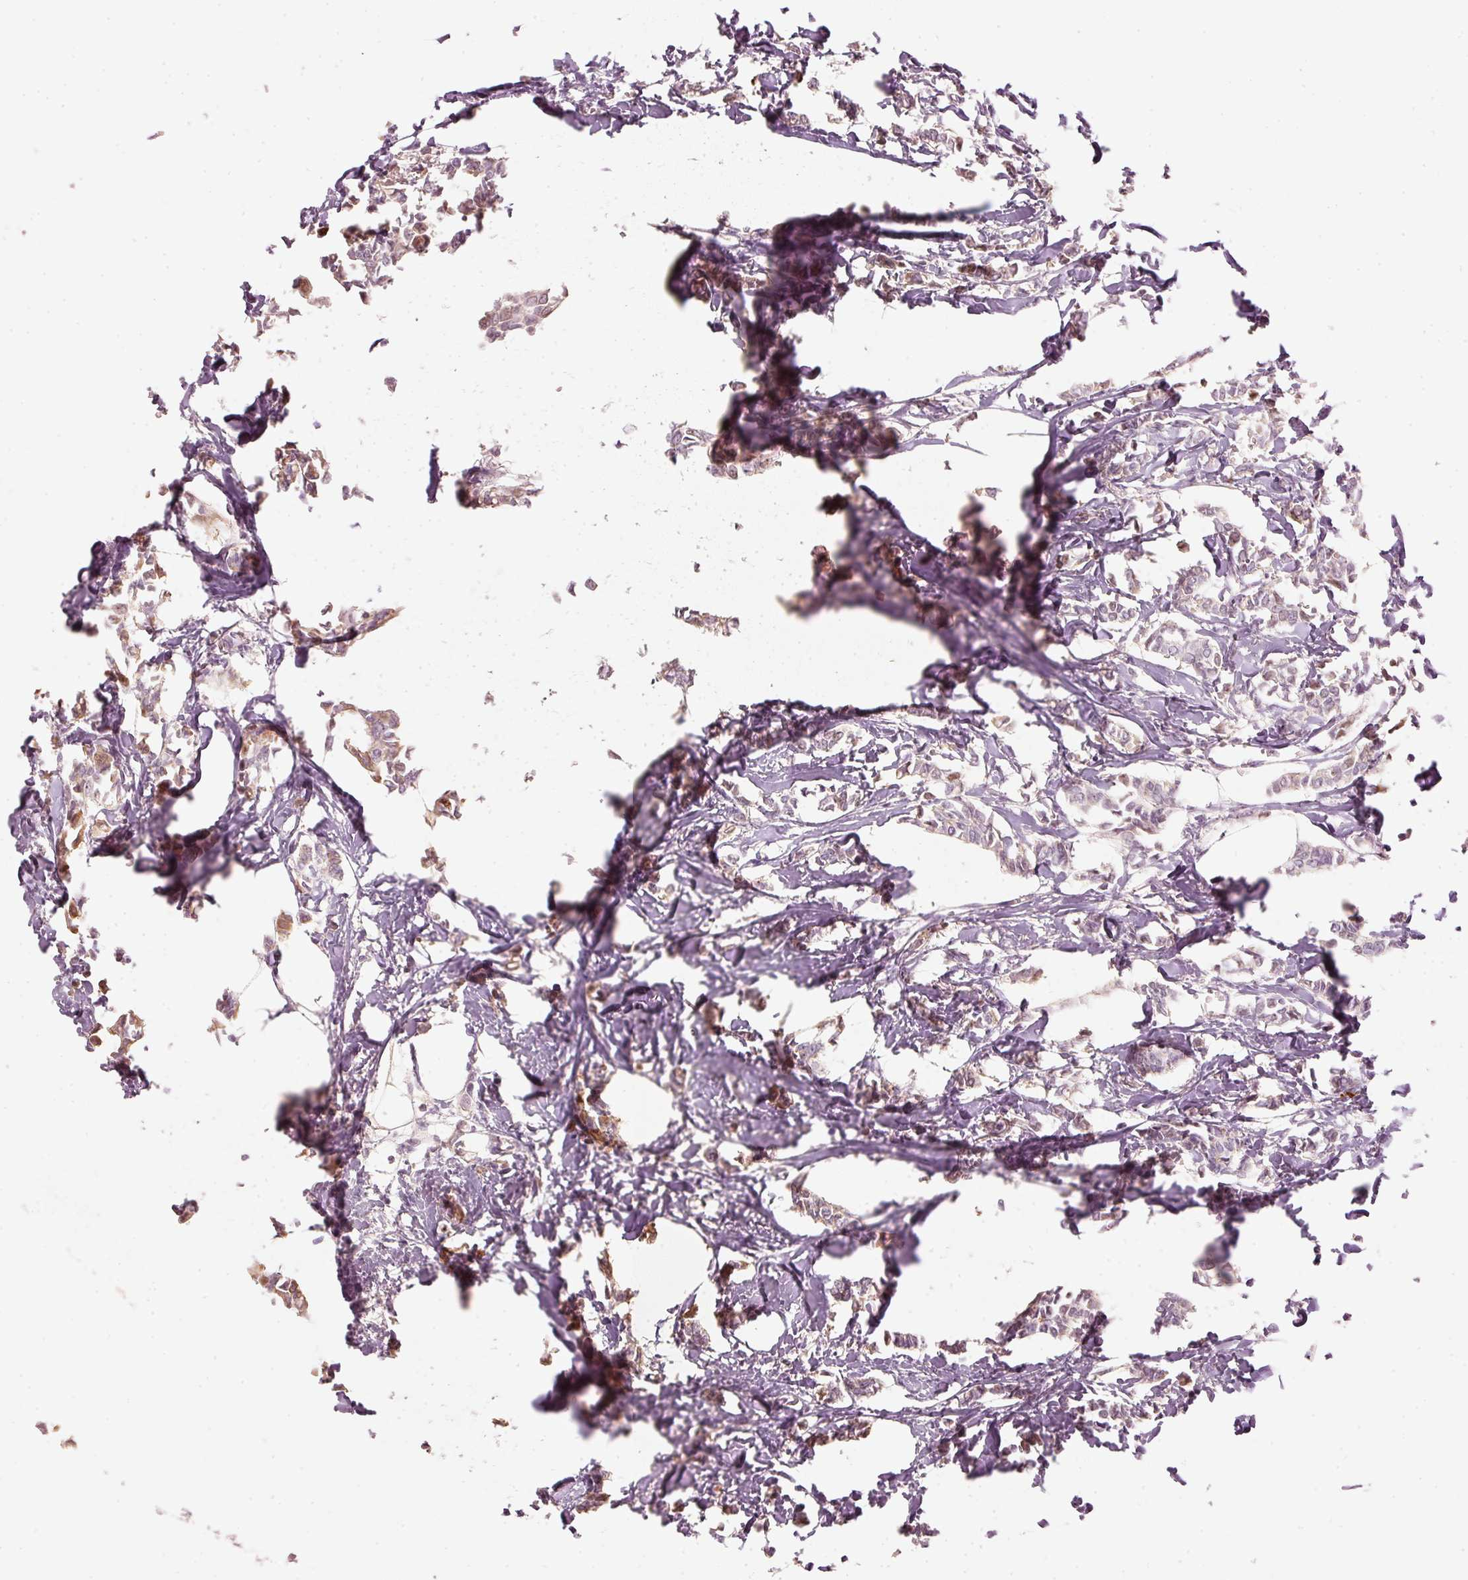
{"staining": {"intensity": "weak", "quantity": "25%-75%", "location": "cytoplasmic/membranous,nuclear"}, "tissue": "breast cancer", "cell_type": "Tumor cells", "image_type": "cancer", "snomed": [{"axis": "morphology", "description": "Duct carcinoma"}, {"axis": "topography", "description": "Breast"}], "caption": "Protein staining displays weak cytoplasmic/membranous and nuclear expression in about 25%-75% of tumor cells in breast intraductal carcinoma.", "gene": "VCAM1", "patient": {"sex": "female", "age": 41}}